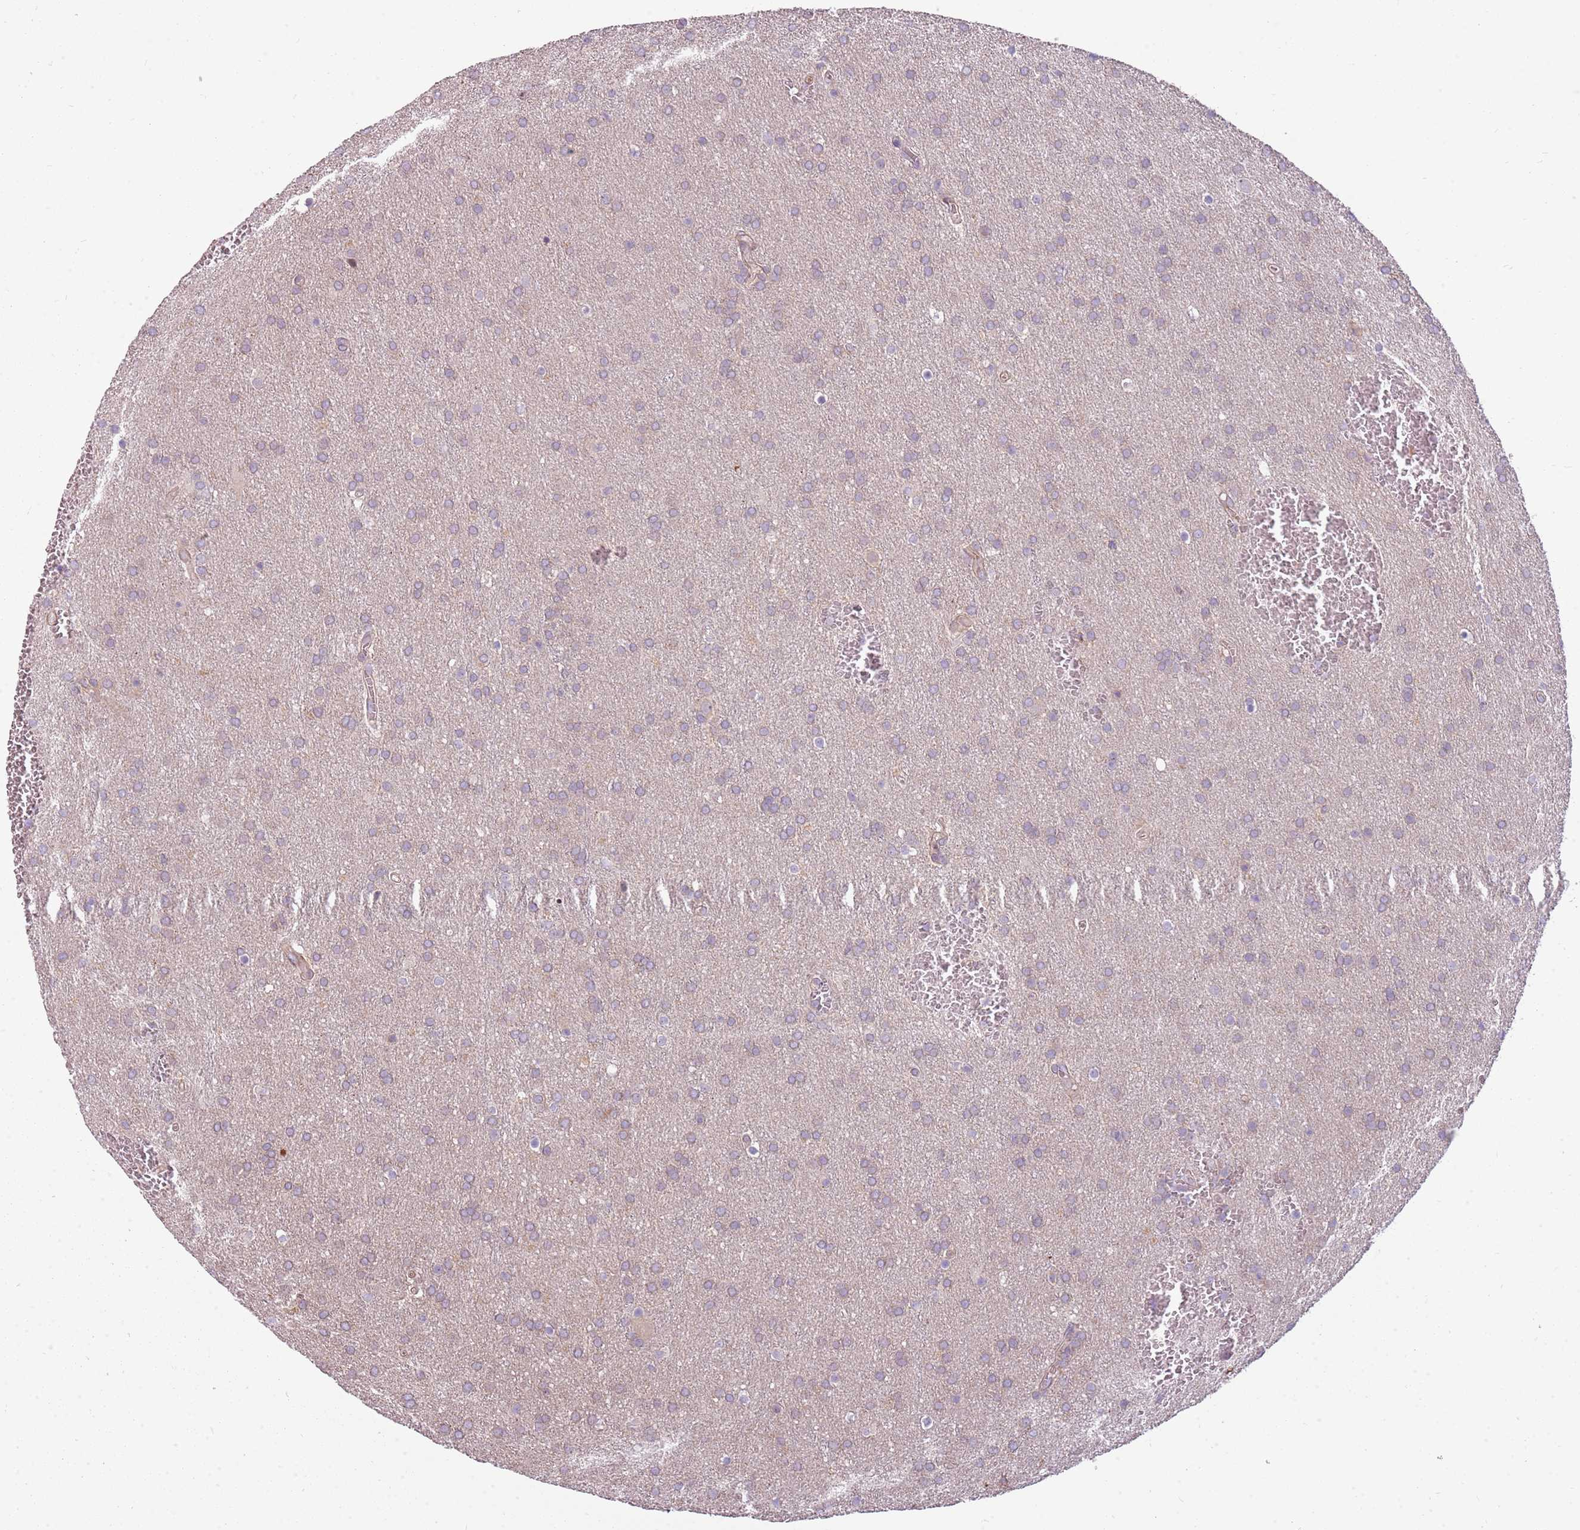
{"staining": {"intensity": "negative", "quantity": "none", "location": "none"}, "tissue": "glioma", "cell_type": "Tumor cells", "image_type": "cancer", "snomed": [{"axis": "morphology", "description": "Glioma, malignant, Low grade"}, {"axis": "topography", "description": "Brain"}], "caption": "A micrograph of human glioma is negative for staining in tumor cells.", "gene": "RPL21", "patient": {"sex": "female", "age": 32}}